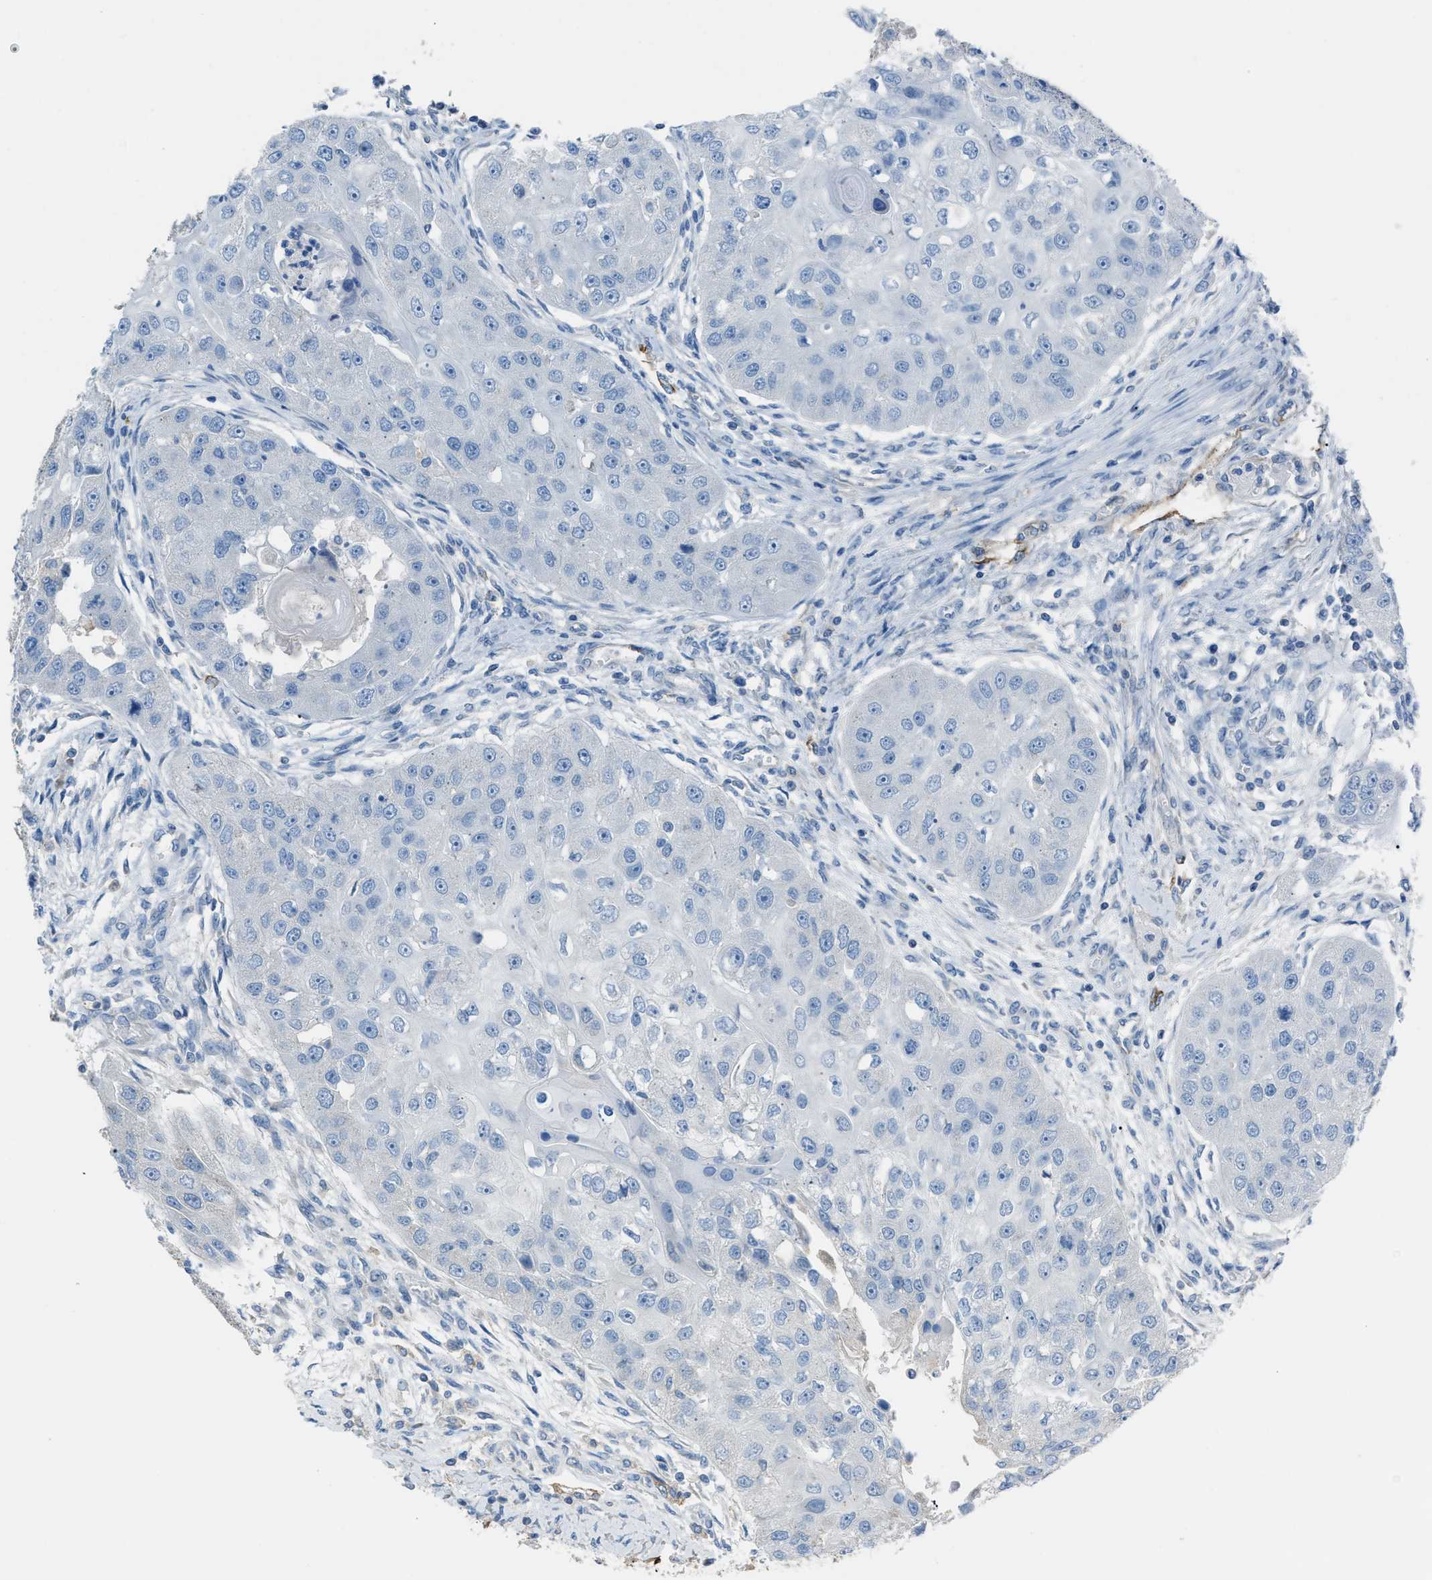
{"staining": {"intensity": "negative", "quantity": "none", "location": "none"}, "tissue": "head and neck cancer", "cell_type": "Tumor cells", "image_type": "cancer", "snomed": [{"axis": "morphology", "description": "Normal tissue, NOS"}, {"axis": "morphology", "description": "Squamous cell carcinoma, NOS"}, {"axis": "topography", "description": "Skeletal muscle"}, {"axis": "topography", "description": "Head-Neck"}], "caption": "This is an immunohistochemistry micrograph of squamous cell carcinoma (head and neck). There is no expression in tumor cells.", "gene": "SLC22A15", "patient": {"sex": "male", "age": 51}}